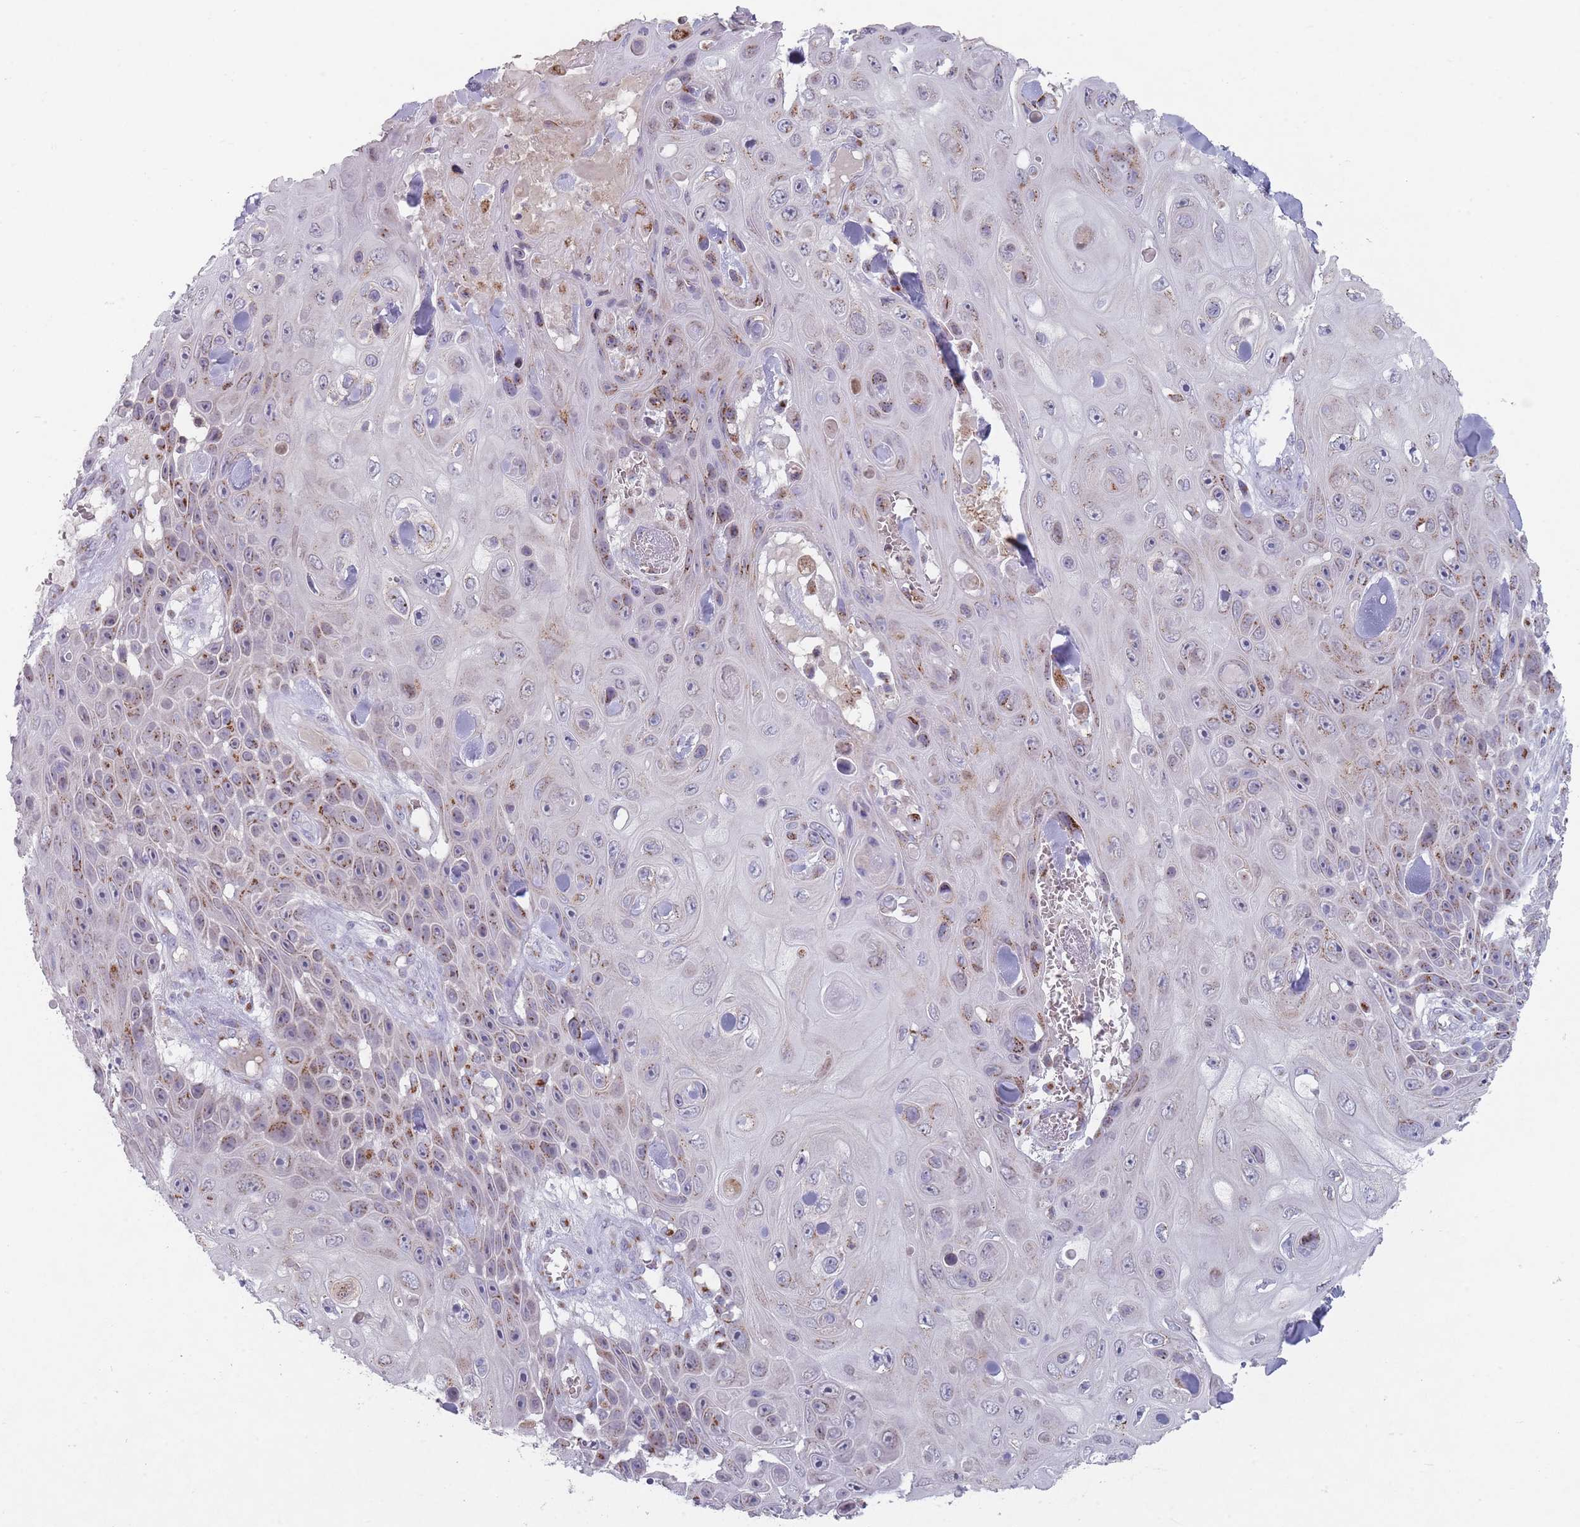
{"staining": {"intensity": "moderate", "quantity": "25%-75%", "location": "cytoplasmic/membranous"}, "tissue": "skin cancer", "cell_type": "Tumor cells", "image_type": "cancer", "snomed": [{"axis": "morphology", "description": "Squamous cell carcinoma, NOS"}, {"axis": "topography", "description": "Skin"}], "caption": "A high-resolution histopathology image shows immunohistochemistry (IHC) staining of skin cancer, which shows moderate cytoplasmic/membranous expression in about 25%-75% of tumor cells. The staining was performed using DAB, with brown indicating positive protein expression. Nuclei are stained blue with hematoxylin.", "gene": "MAN1B1", "patient": {"sex": "male", "age": 82}}